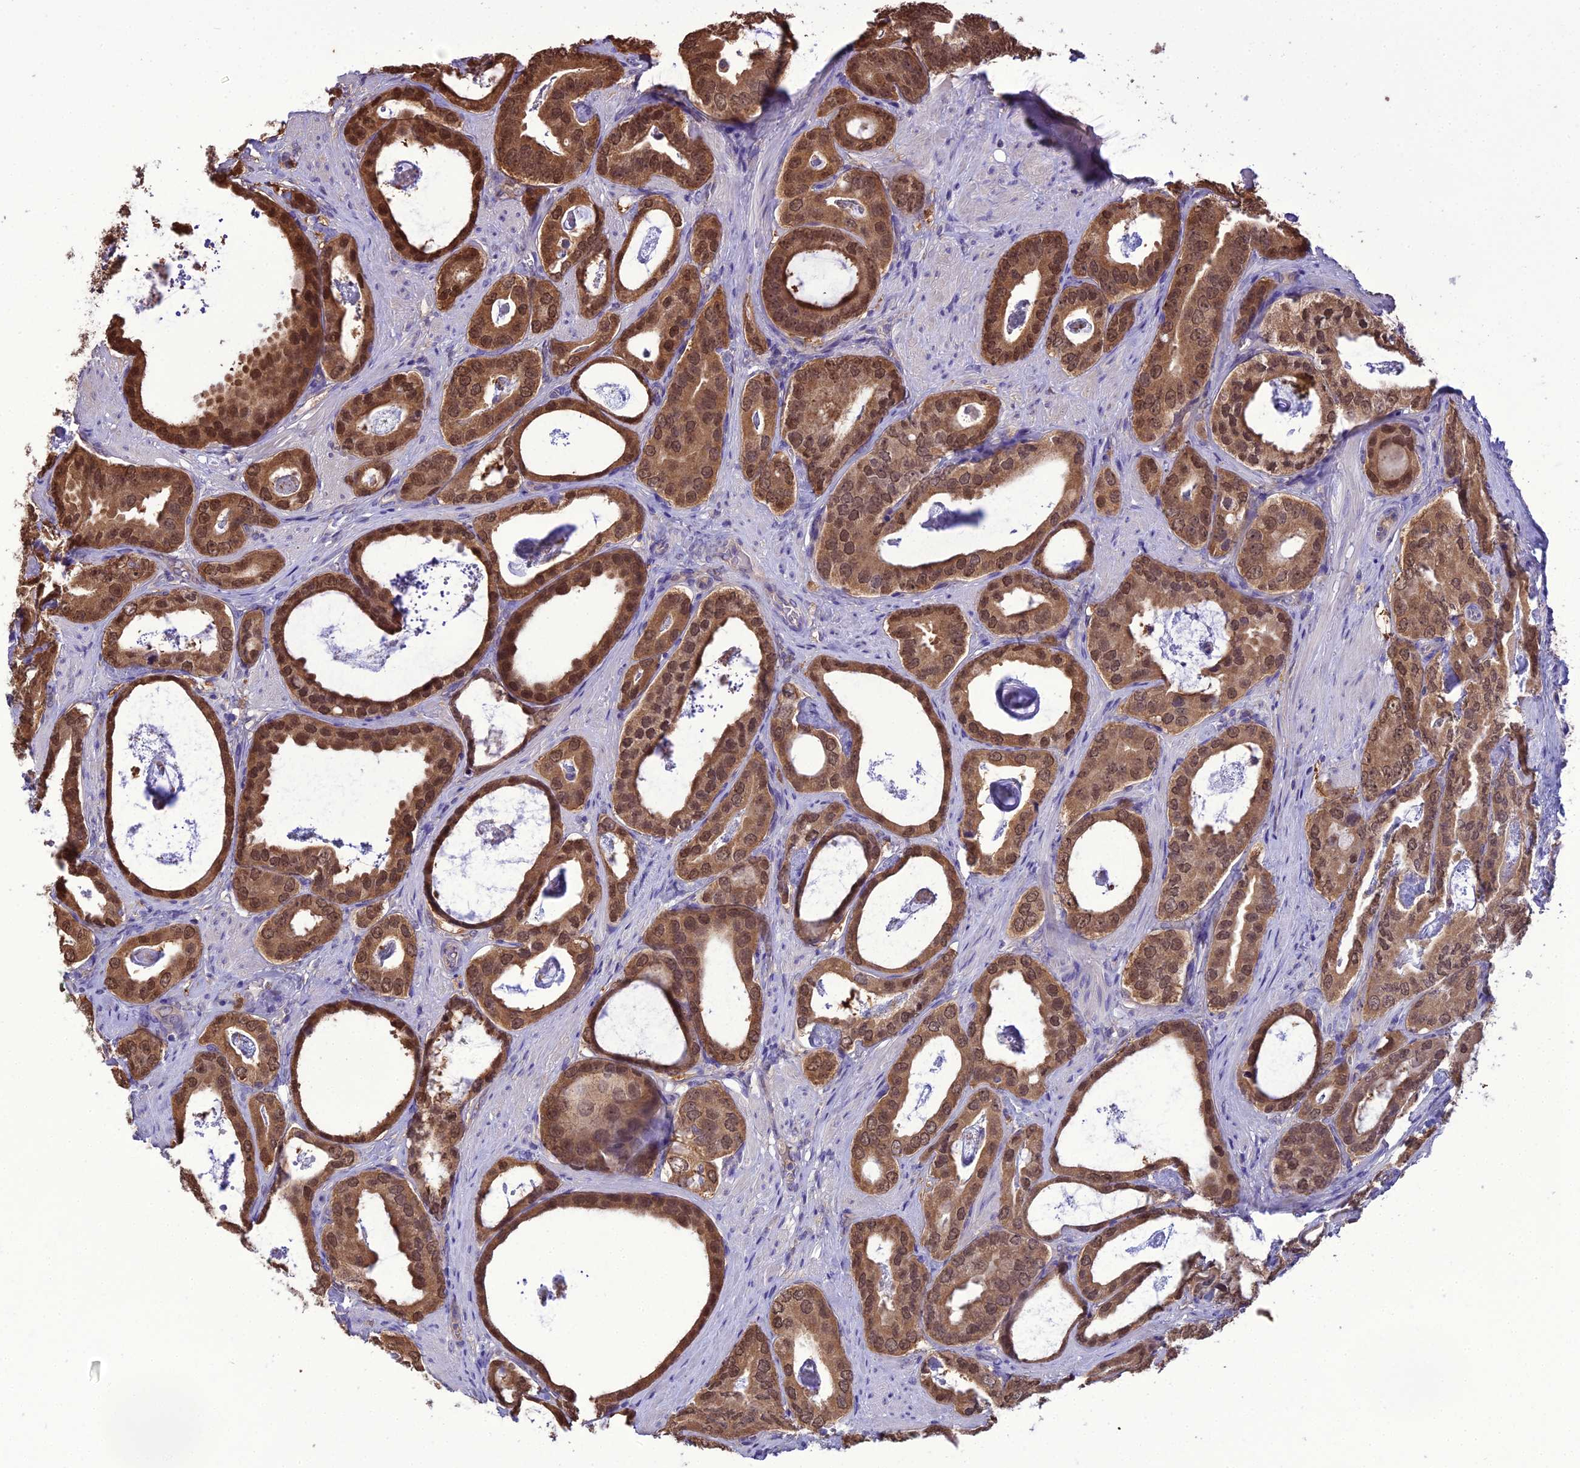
{"staining": {"intensity": "moderate", "quantity": ">75%", "location": "cytoplasmic/membranous,nuclear"}, "tissue": "prostate cancer", "cell_type": "Tumor cells", "image_type": "cancer", "snomed": [{"axis": "morphology", "description": "Adenocarcinoma, Low grade"}, {"axis": "topography", "description": "Prostate"}], "caption": "Prostate cancer tissue shows moderate cytoplasmic/membranous and nuclear staining in about >75% of tumor cells", "gene": "BORCS6", "patient": {"sex": "male", "age": 71}}